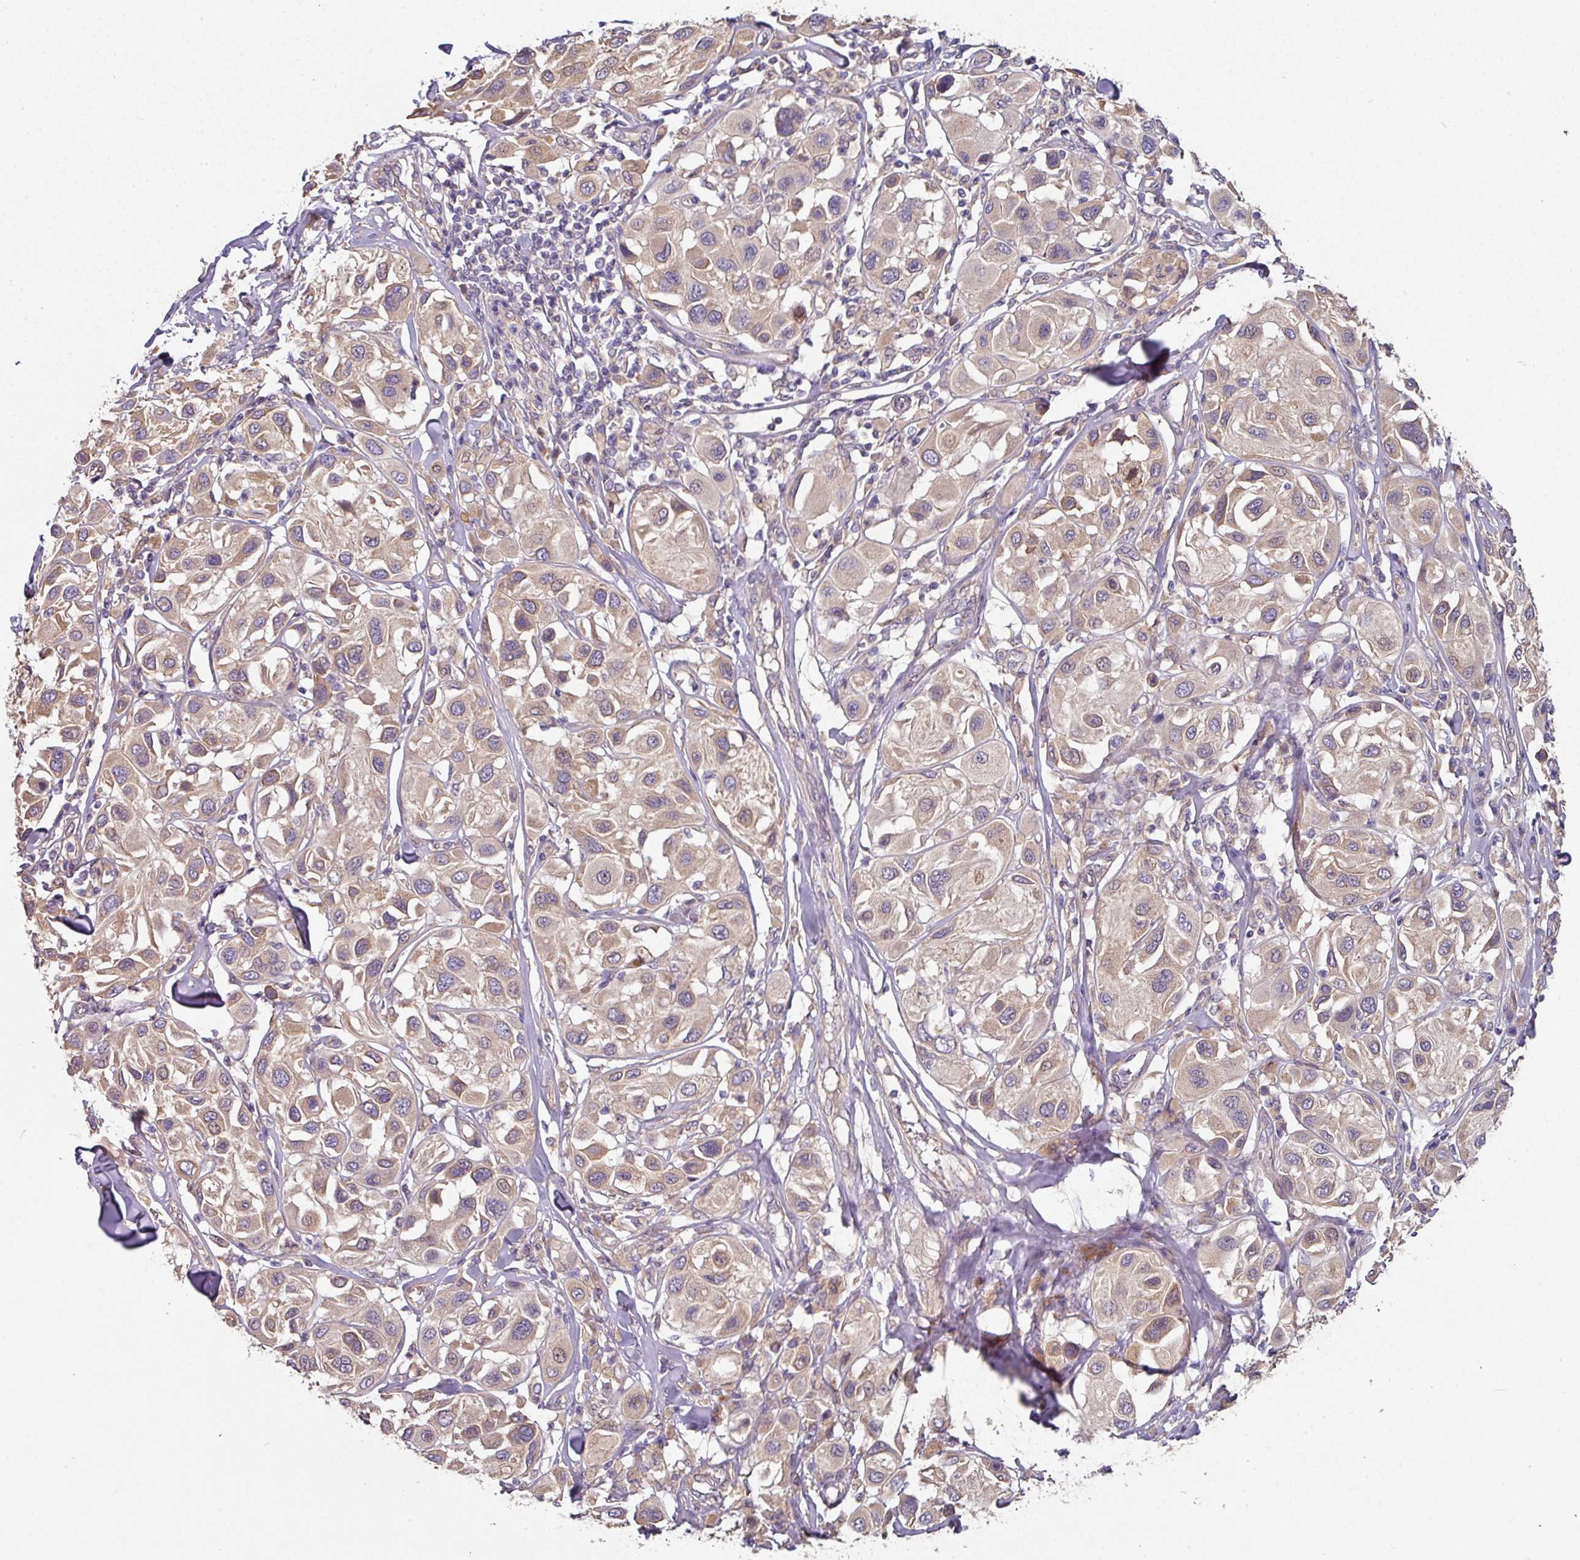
{"staining": {"intensity": "weak", "quantity": "<25%", "location": "cytoplasmic/membranous"}, "tissue": "melanoma", "cell_type": "Tumor cells", "image_type": "cancer", "snomed": [{"axis": "morphology", "description": "Malignant melanoma, Metastatic site"}, {"axis": "topography", "description": "Skin"}], "caption": "A photomicrograph of human melanoma is negative for staining in tumor cells.", "gene": "C4orf48", "patient": {"sex": "male", "age": 41}}